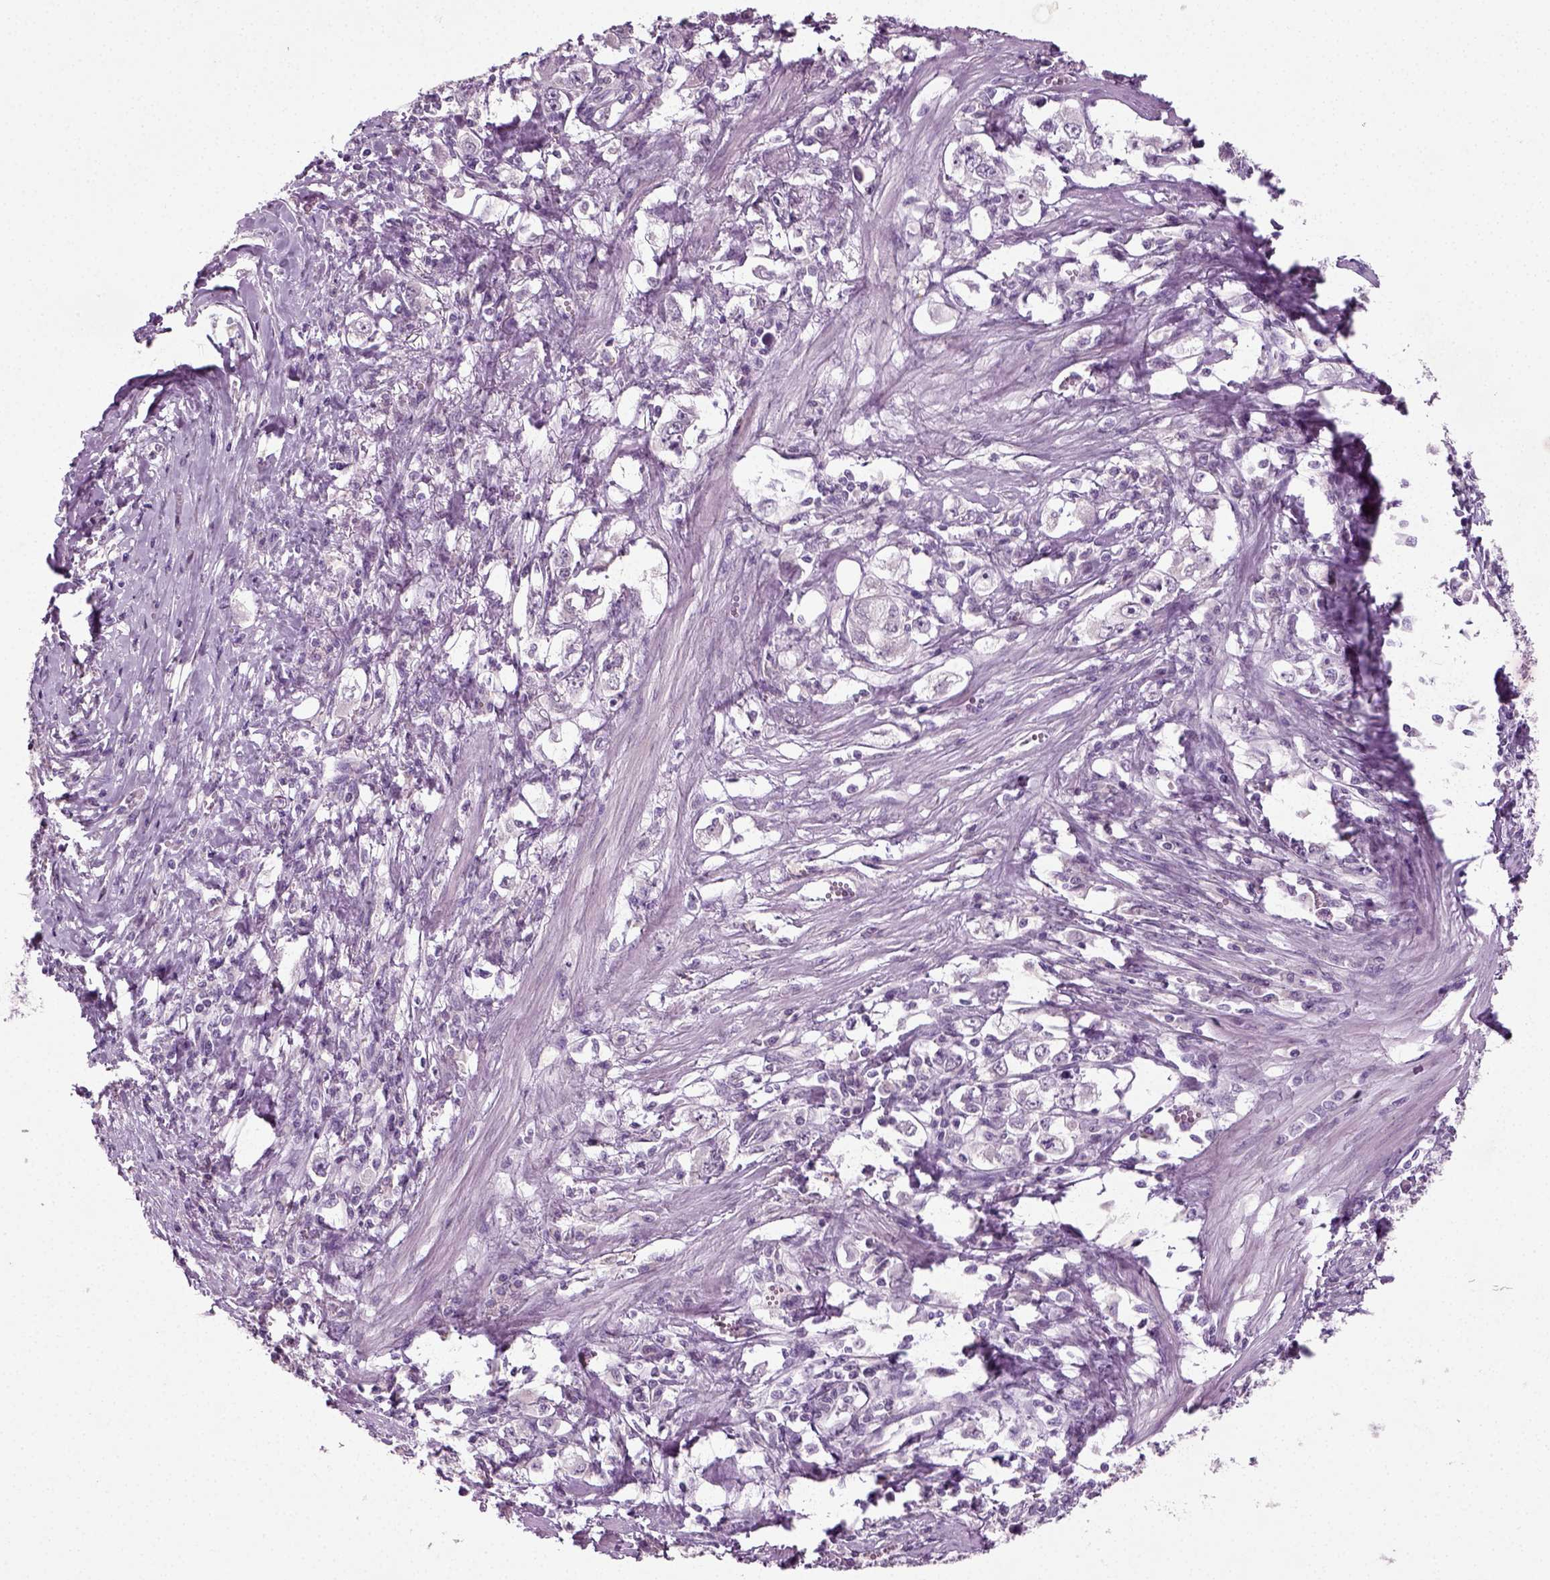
{"staining": {"intensity": "negative", "quantity": "none", "location": "none"}, "tissue": "stomach cancer", "cell_type": "Tumor cells", "image_type": "cancer", "snomed": [{"axis": "morphology", "description": "Adenocarcinoma, NOS"}, {"axis": "topography", "description": "Stomach, lower"}], "caption": "Stomach adenocarcinoma was stained to show a protein in brown. There is no significant positivity in tumor cells.", "gene": "SYNGAP1", "patient": {"sex": "female", "age": 72}}